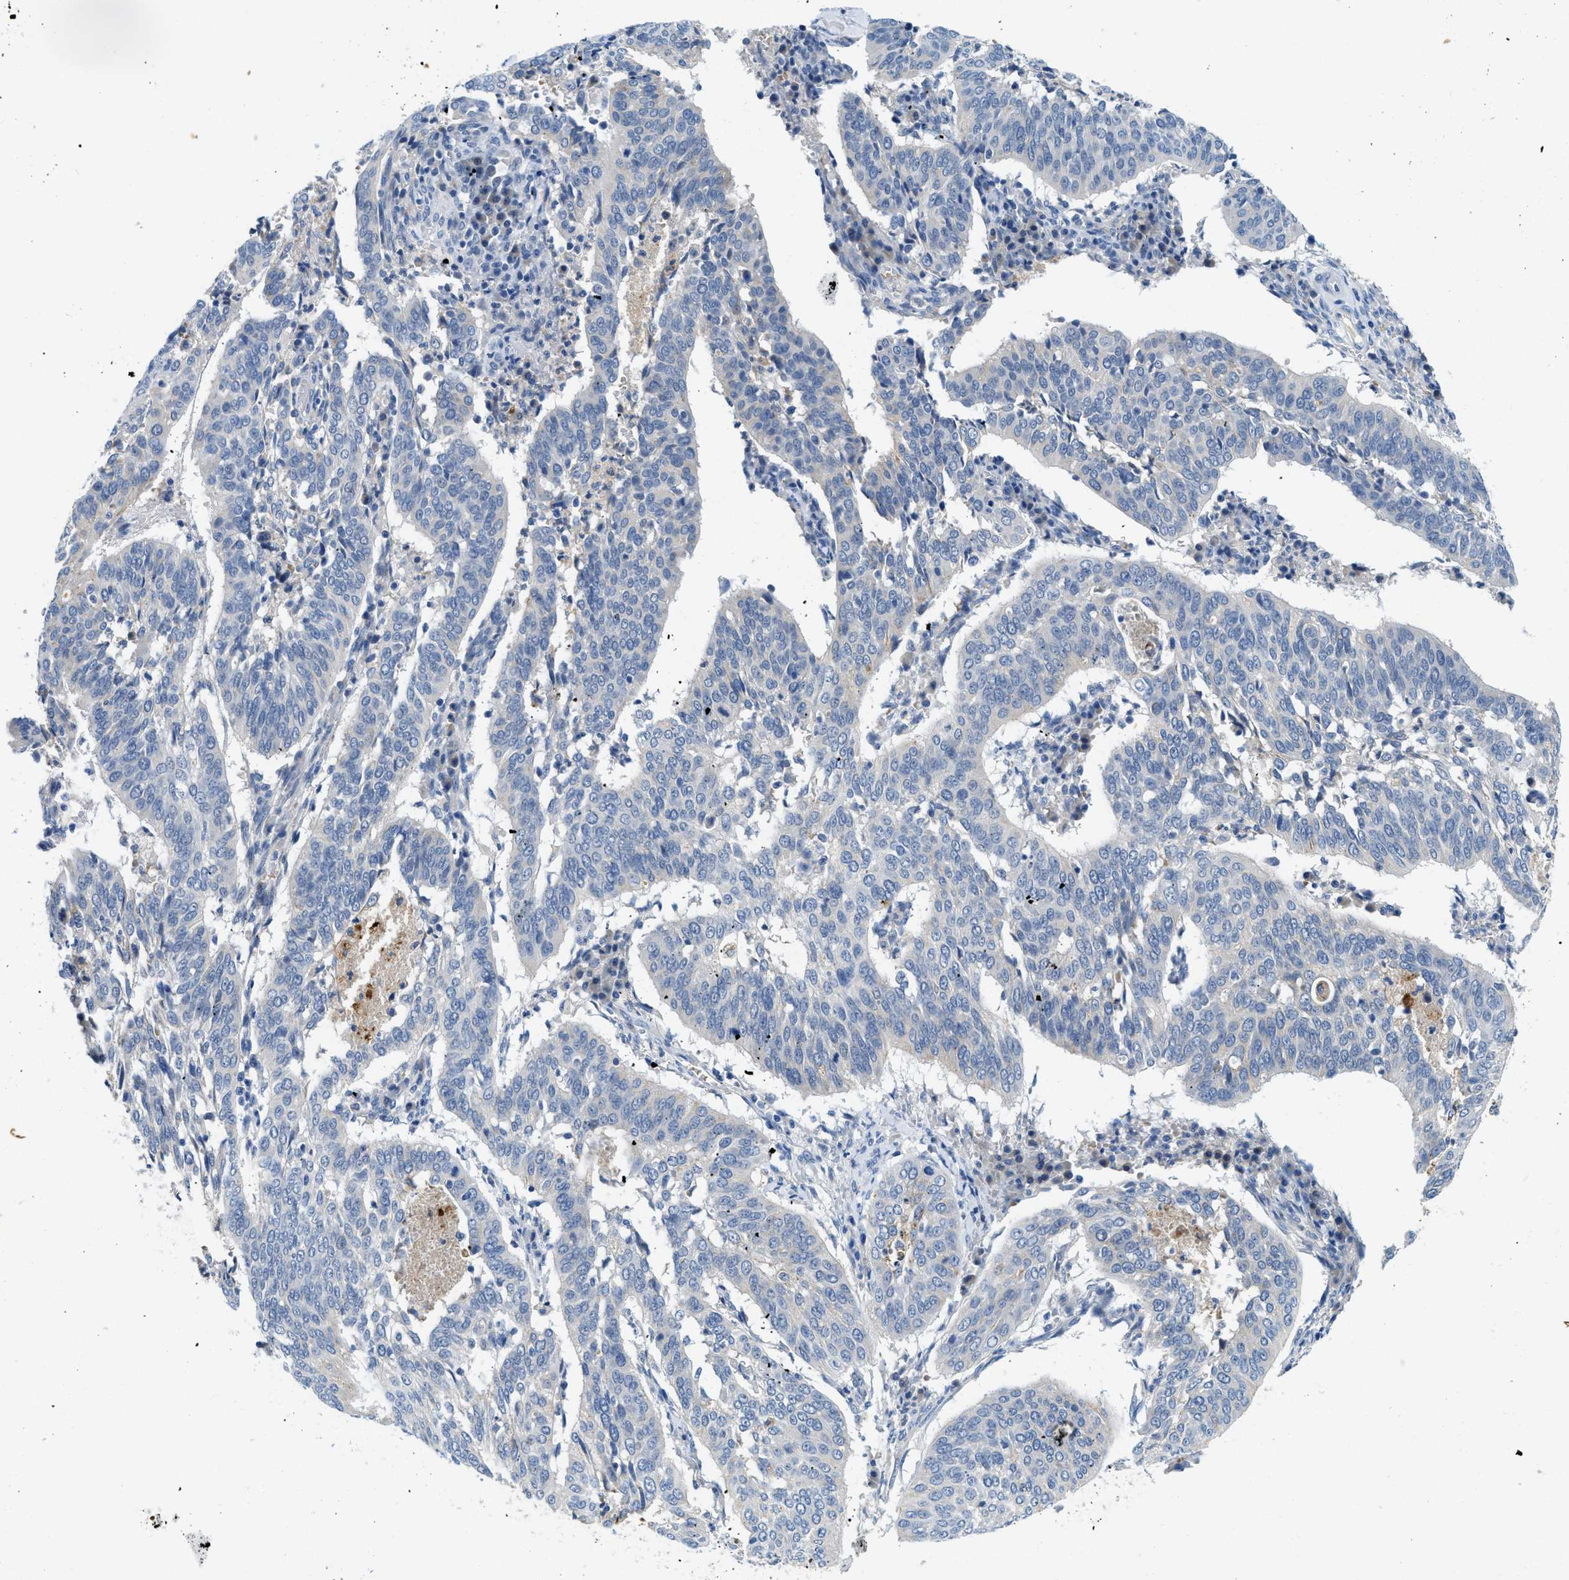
{"staining": {"intensity": "weak", "quantity": "<25%", "location": "cytoplasmic/membranous"}, "tissue": "cervical cancer", "cell_type": "Tumor cells", "image_type": "cancer", "snomed": [{"axis": "morphology", "description": "Normal tissue, NOS"}, {"axis": "morphology", "description": "Squamous cell carcinoma, NOS"}, {"axis": "topography", "description": "Cervix"}], "caption": "High power microscopy histopathology image of an immunohistochemistry histopathology image of cervical cancer (squamous cell carcinoma), revealing no significant staining in tumor cells. The staining is performed using DAB brown chromogen with nuclei counter-stained in using hematoxylin.", "gene": "TSPAN3", "patient": {"sex": "female", "age": 39}}